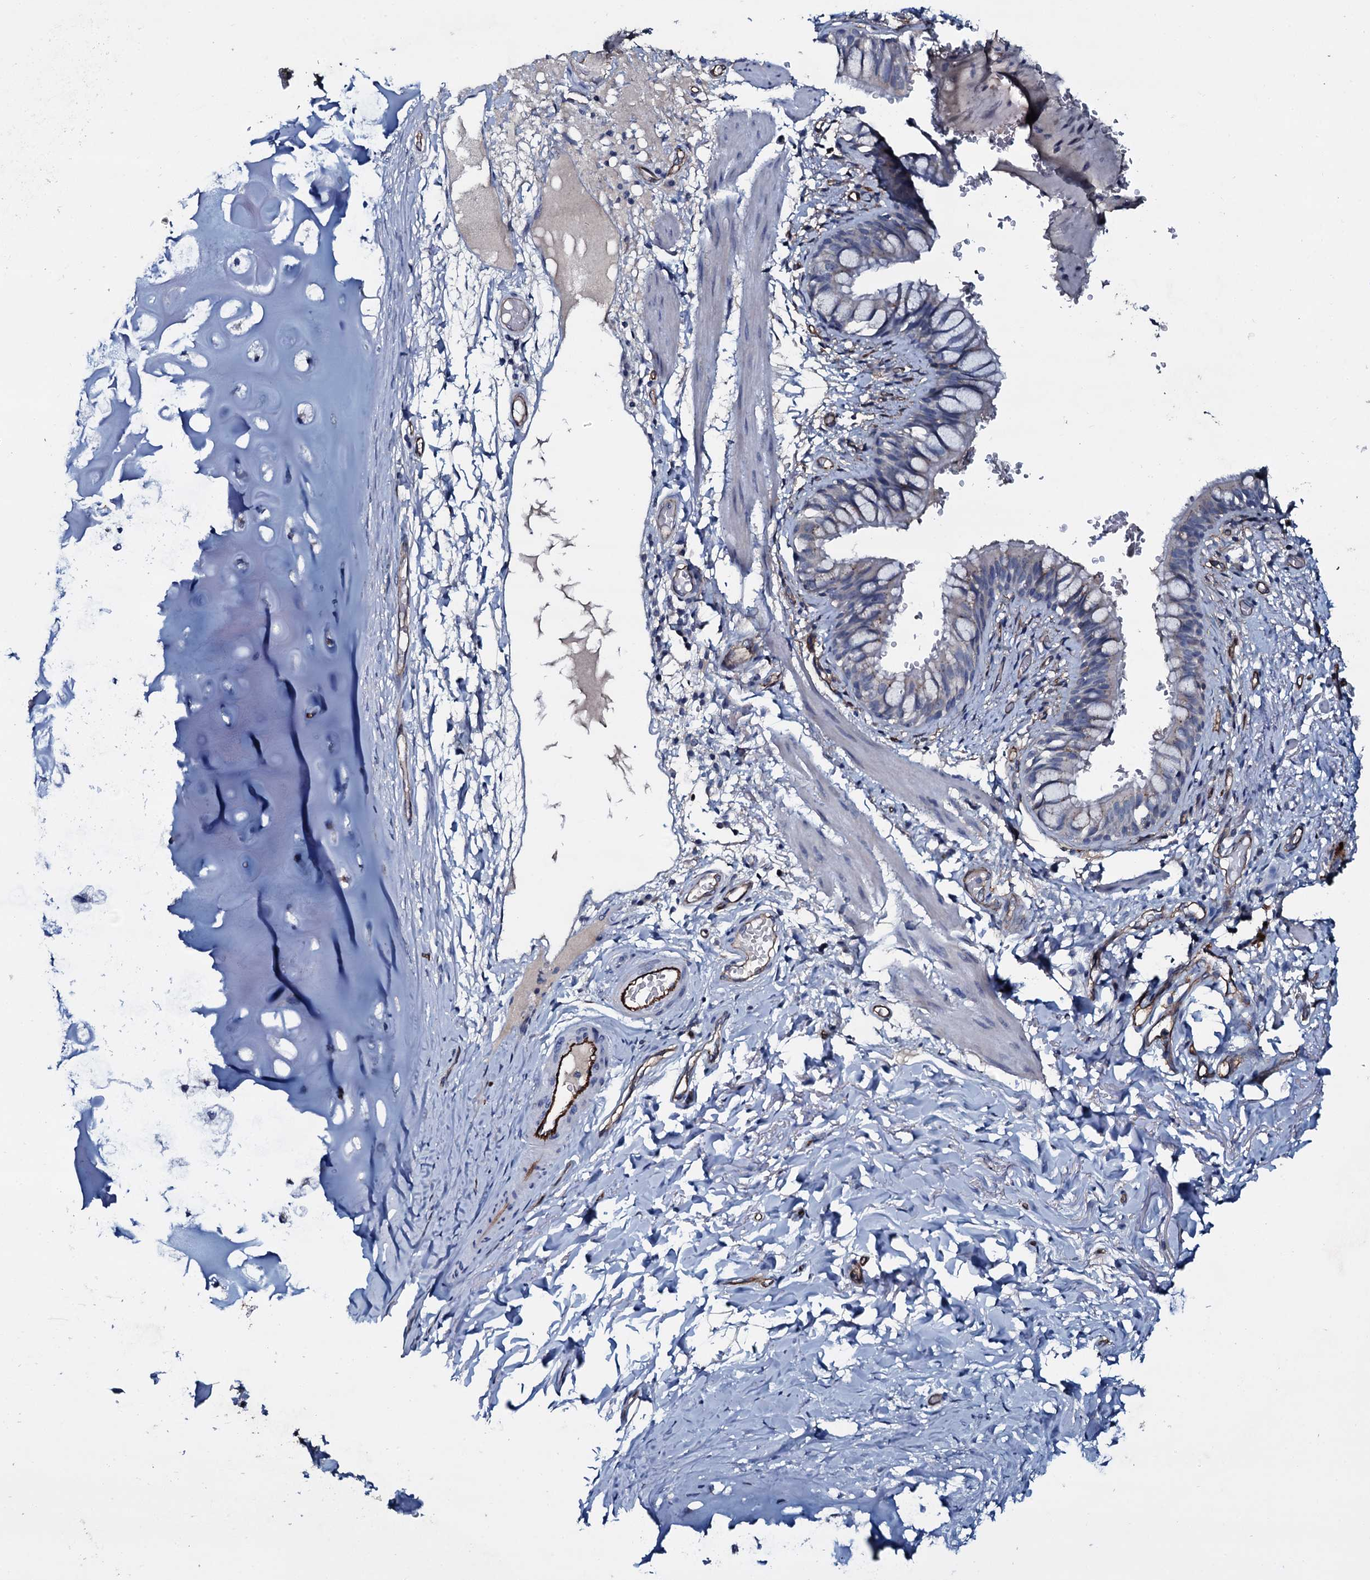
{"staining": {"intensity": "negative", "quantity": "none", "location": "none"}, "tissue": "bronchus", "cell_type": "Respiratory epithelial cells", "image_type": "normal", "snomed": [{"axis": "morphology", "description": "Normal tissue, NOS"}, {"axis": "topography", "description": "Cartilage tissue"}, {"axis": "topography", "description": "Bronchus"}], "caption": "Immunohistochemistry of unremarkable bronchus demonstrates no staining in respiratory epithelial cells. (DAB (3,3'-diaminobenzidine) immunohistochemistry (IHC) visualized using brightfield microscopy, high magnification).", "gene": "CLEC14A", "patient": {"sex": "female", "age": 36}}